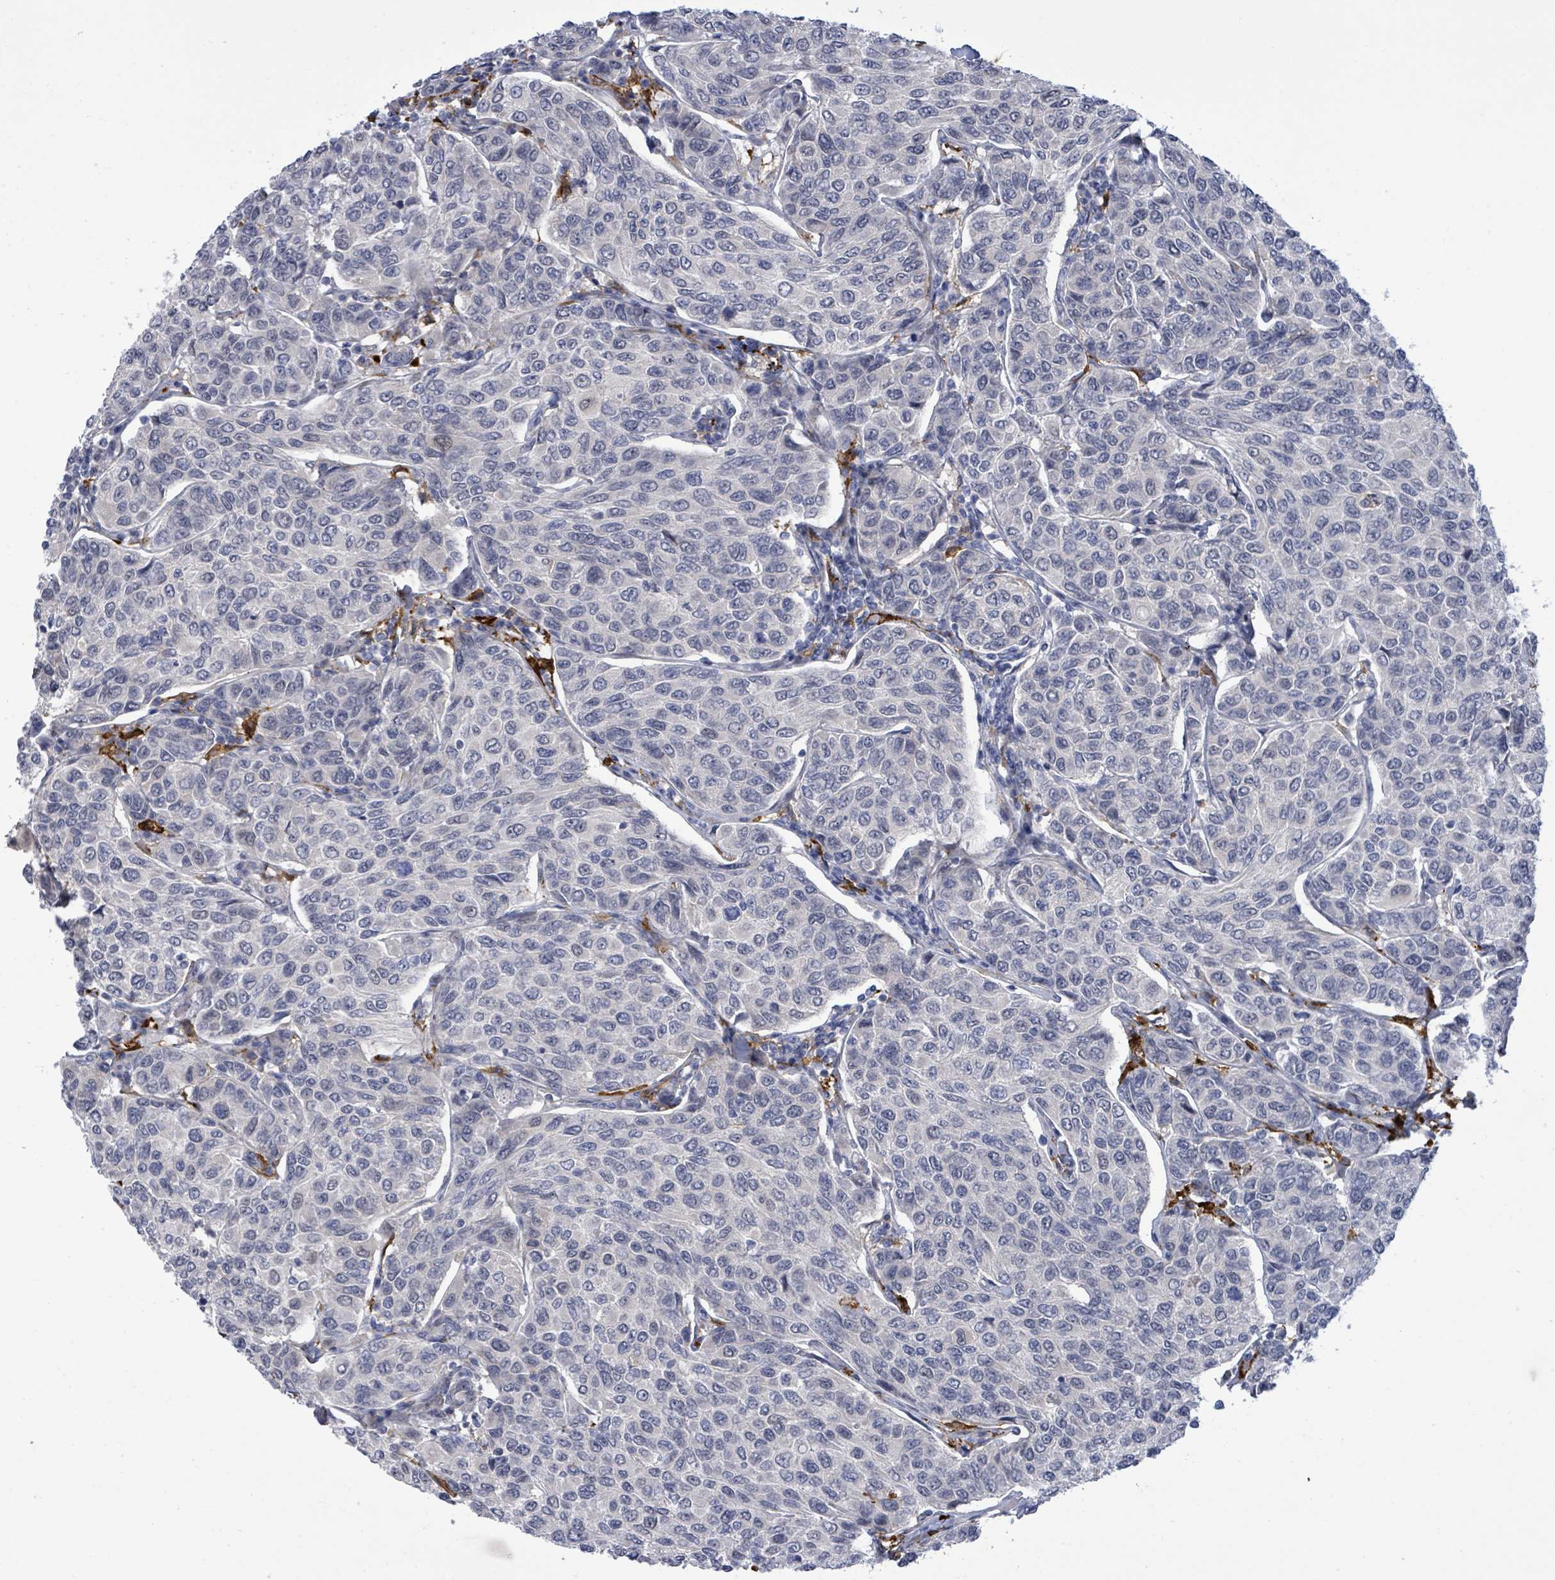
{"staining": {"intensity": "negative", "quantity": "none", "location": "none"}, "tissue": "breast cancer", "cell_type": "Tumor cells", "image_type": "cancer", "snomed": [{"axis": "morphology", "description": "Duct carcinoma"}, {"axis": "topography", "description": "Breast"}], "caption": "A histopathology image of human breast cancer (invasive ductal carcinoma) is negative for staining in tumor cells.", "gene": "CT45A5", "patient": {"sex": "female", "age": 55}}